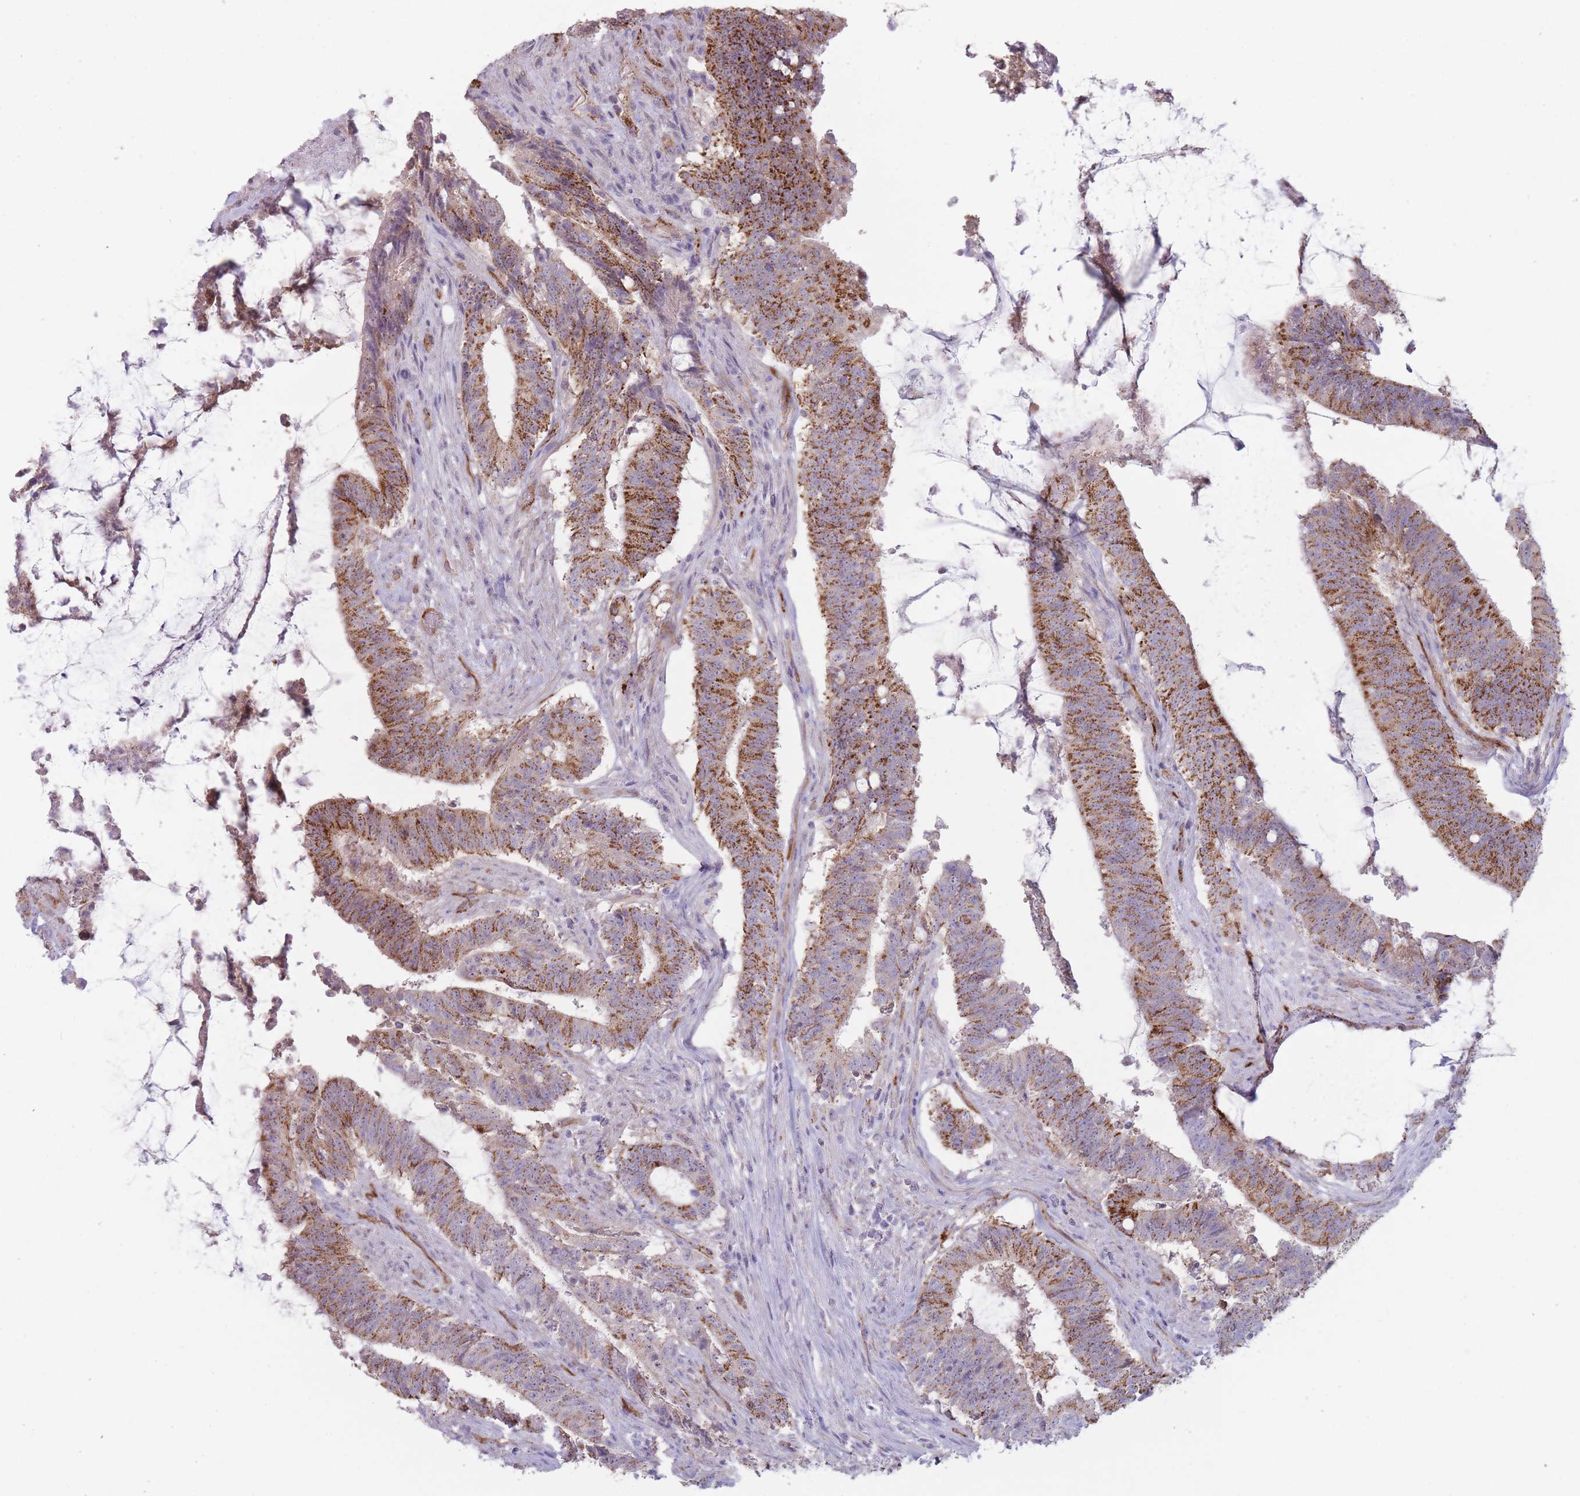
{"staining": {"intensity": "strong", "quantity": ">75%", "location": "cytoplasmic/membranous"}, "tissue": "colorectal cancer", "cell_type": "Tumor cells", "image_type": "cancer", "snomed": [{"axis": "morphology", "description": "Adenocarcinoma, NOS"}, {"axis": "topography", "description": "Colon"}], "caption": "Immunohistochemistry (IHC) histopathology image of human adenocarcinoma (colorectal) stained for a protein (brown), which reveals high levels of strong cytoplasmic/membranous staining in approximately >75% of tumor cells.", "gene": "UTP14A", "patient": {"sex": "female", "age": 43}}